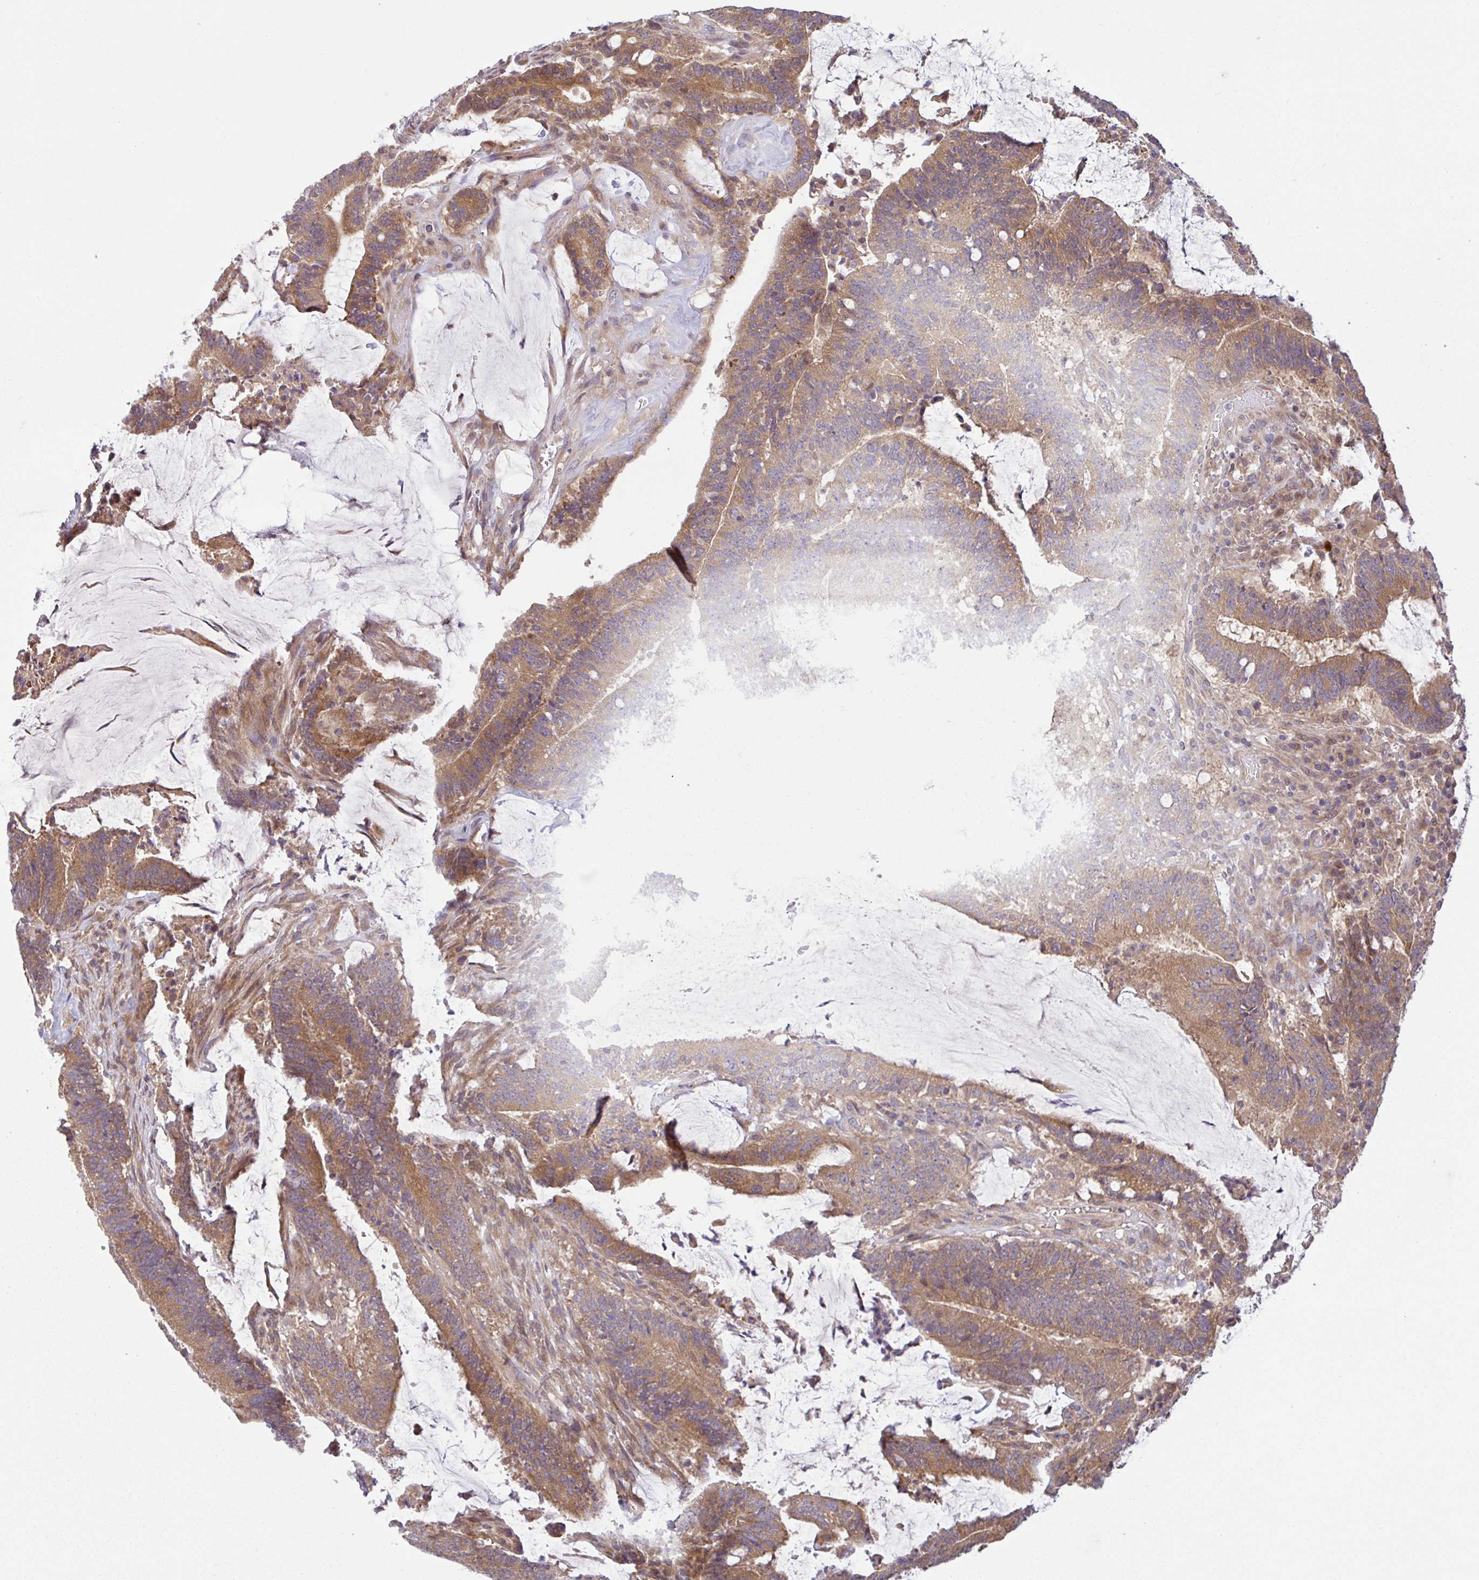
{"staining": {"intensity": "moderate", "quantity": ">75%", "location": "cytoplasmic/membranous"}, "tissue": "colorectal cancer", "cell_type": "Tumor cells", "image_type": "cancer", "snomed": [{"axis": "morphology", "description": "Adenocarcinoma, NOS"}, {"axis": "topography", "description": "Colon"}], "caption": "IHC staining of colorectal adenocarcinoma, which demonstrates medium levels of moderate cytoplasmic/membranous expression in about >75% of tumor cells indicating moderate cytoplasmic/membranous protein staining. The staining was performed using DAB (brown) for protein detection and nuclei were counterstained in hematoxylin (blue).", "gene": "UBE4A", "patient": {"sex": "female", "age": 43}}